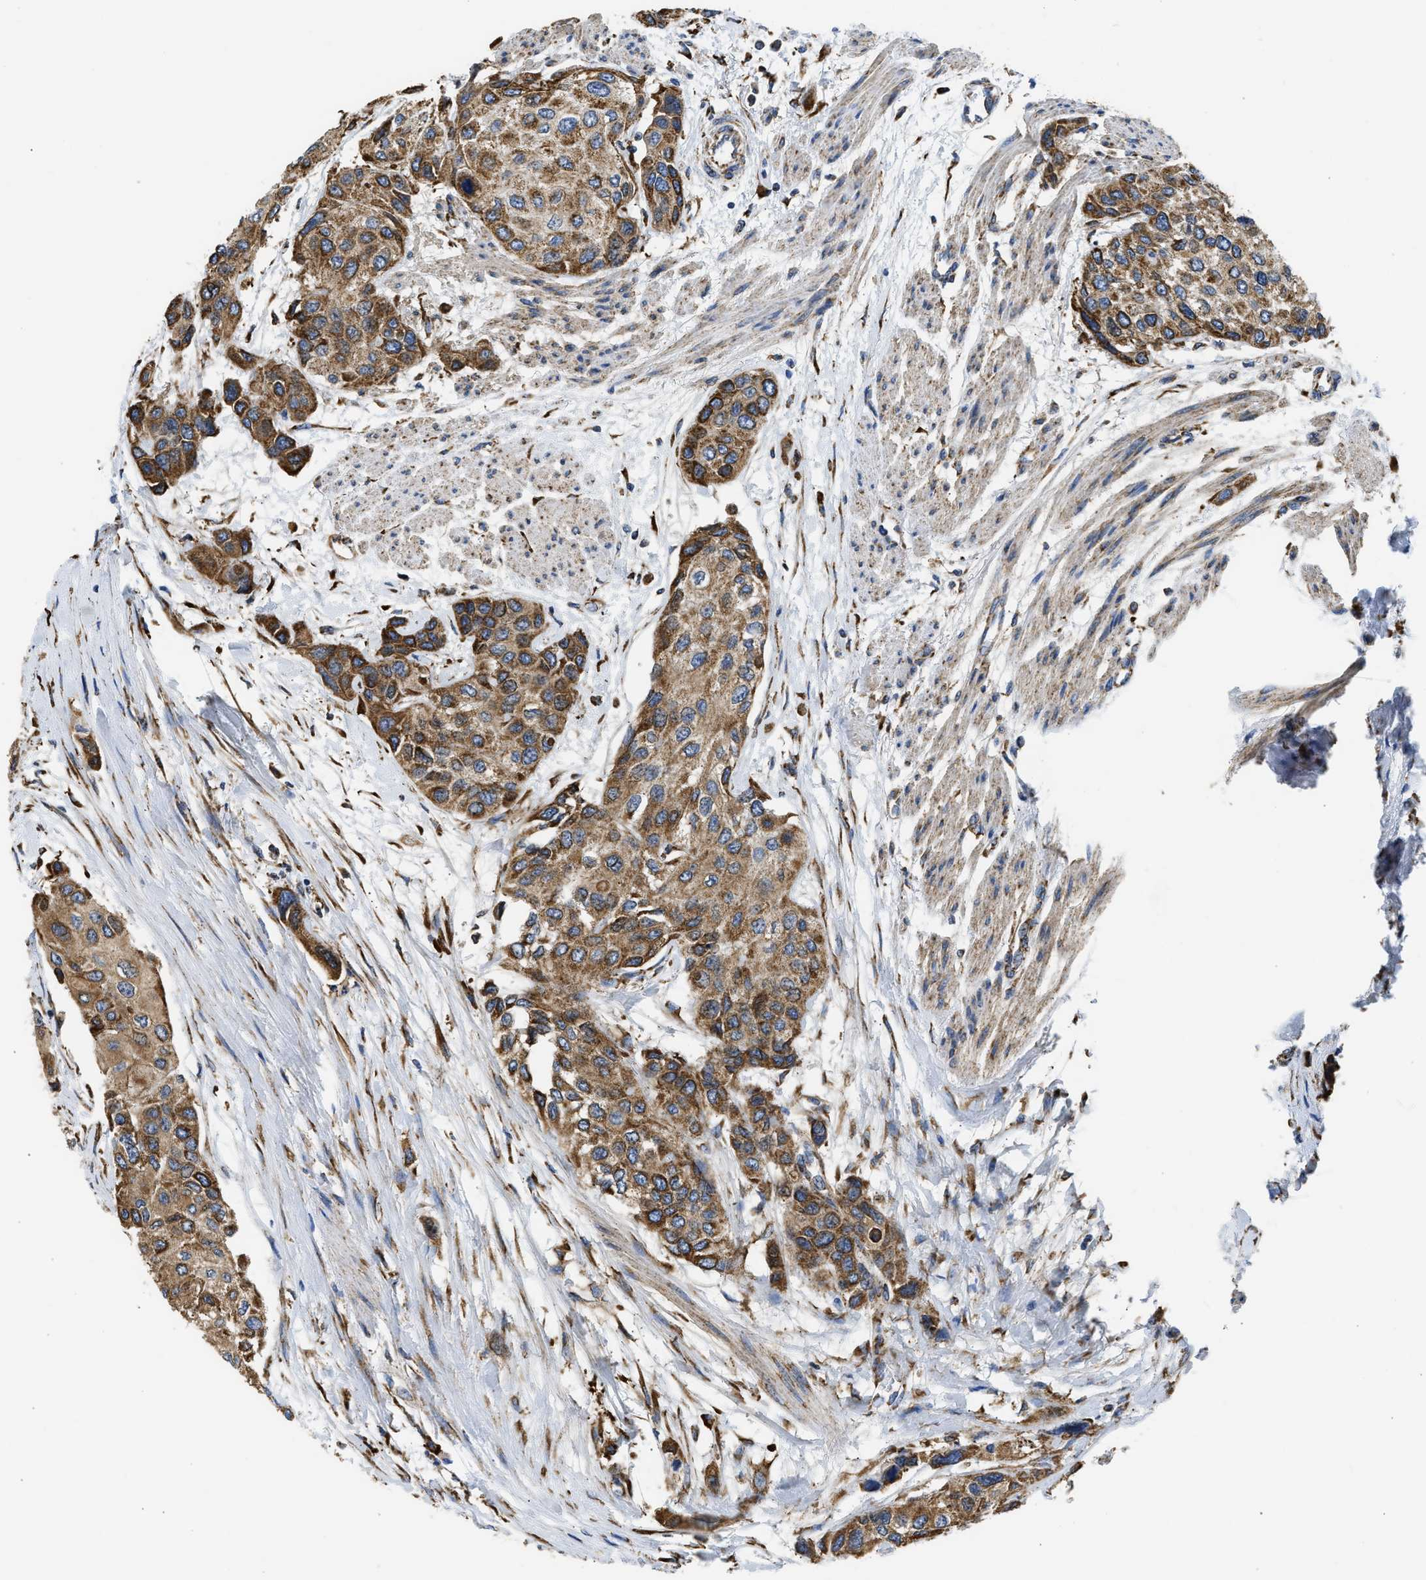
{"staining": {"intensity": "moderate", "quantity": ">75%", "location": "cytoplasmic/membranous"}, "tissue": "urothelial cancer", "cell_type": "Tumor cells", "image_type": "cancer", "snomed": [{"axis": "morphology", "description": "Urothelial carcinoma, High grade"}, {"axis": "topography", "description": "Urinary bladder"}], "caption": "The photomicrograph exhibits a brown stain indicating the presence of a protein in the cytoplasmic/membranous of tumor cells in urothelial cancer.", "gene": "CYCS", "patient": {"sex": "female", "age": 56}}